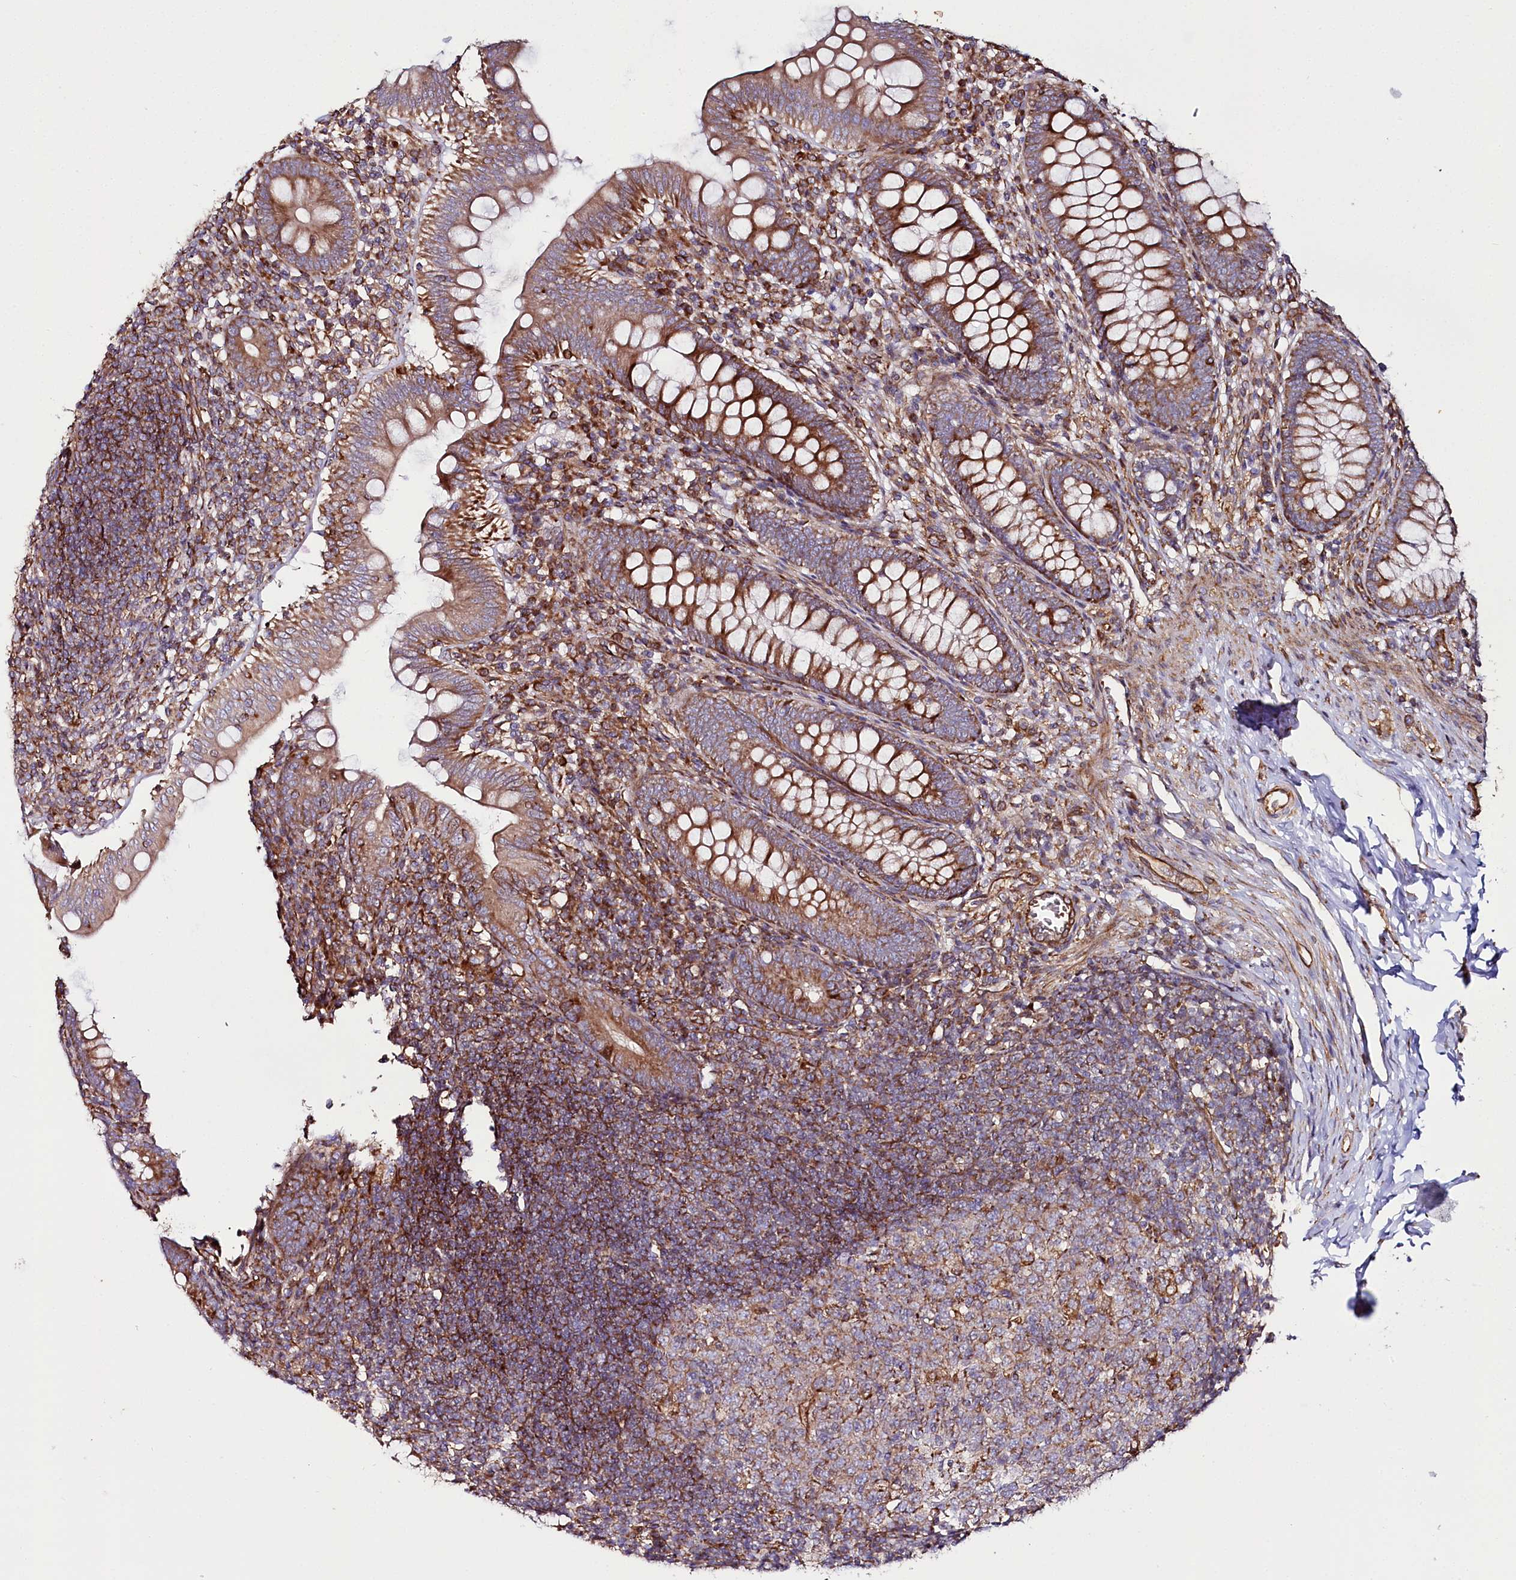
{"staining": {"intensity": "strong", "quantity": ">75%", "location": "cytoplasmic/membranous"}, "tissue": "appendix", "cell_type": "Glandular cells", "image_type": "normal", "snomed": [{"axis": "morphology", "description": "Normal tissue, NOS"}, {"axis": "topography", "description": "Appendix"}], "caption": "Appendix stained with immunohistochemistry reveals strong cytoplasmic/membranous expression in about >75% of glandular cells. Immunohistochemistry stains the protein in brown and the nuclei are stained blue.", "gene": "THUMPD3", "patient": {"sex": "male", "age": 14}}